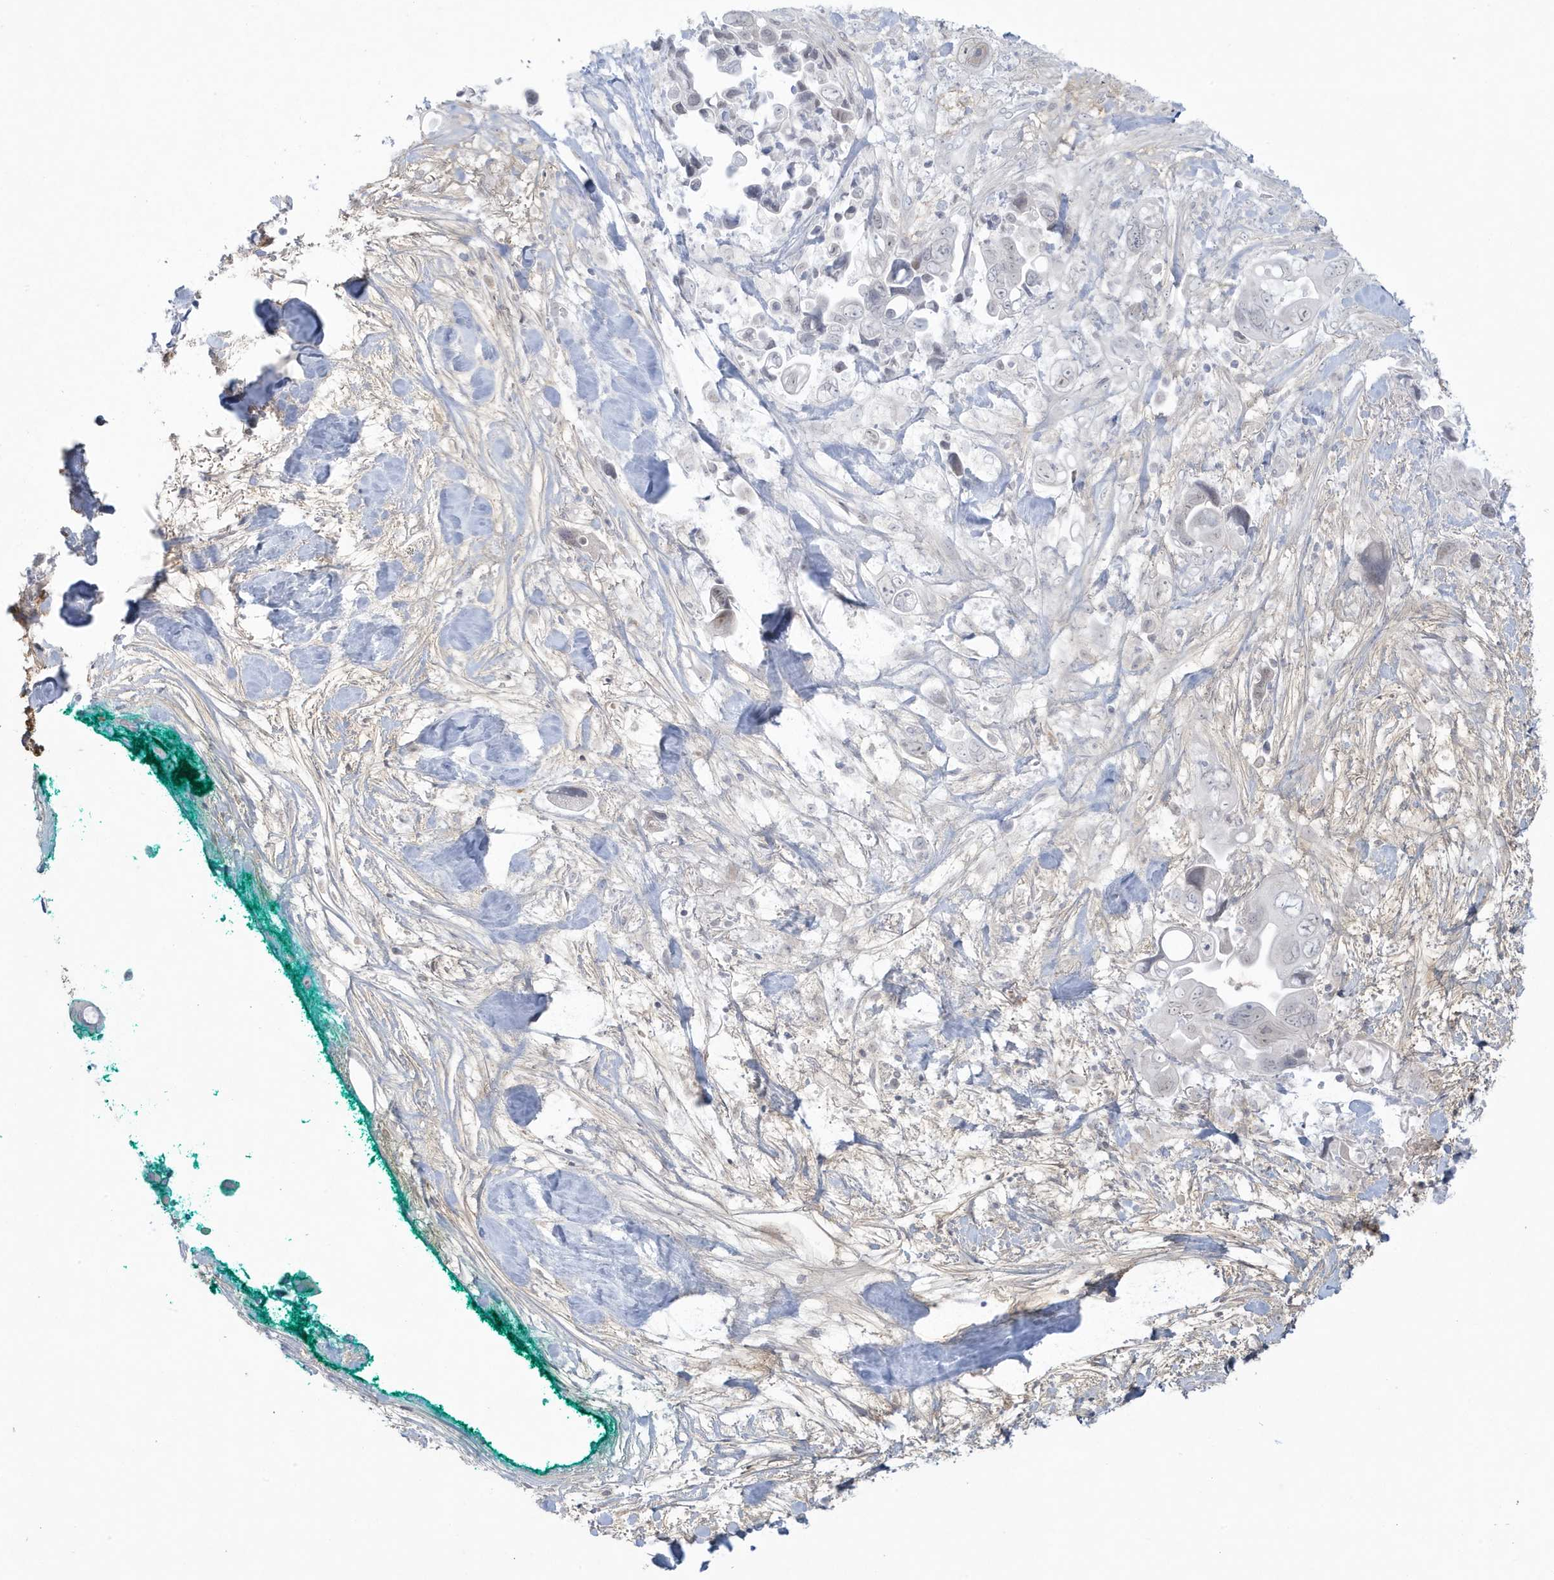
{"staining": {"intensity": "weak", "quantity": "<25%", "location": "nuclear"}, "tissue": "pancreatic cancer", "cell_type": "Tumor cells", "image_type": "cancer", "snomed": [{"axis": "morphology", "description": "Adenocarcinoma, NOS"}, {"axis": "topography", "description": "Pancreas"}], "caption": "This photomicrograph is of pancreatic adenocarcinoma stained with immunohistochemistry (IHC) to label a protein in brown with the nuclei are counter-stained blue. There is no expression in tumor cells.", "gene": "HERC6", "patient": {"sex": "female", "age": 72}}